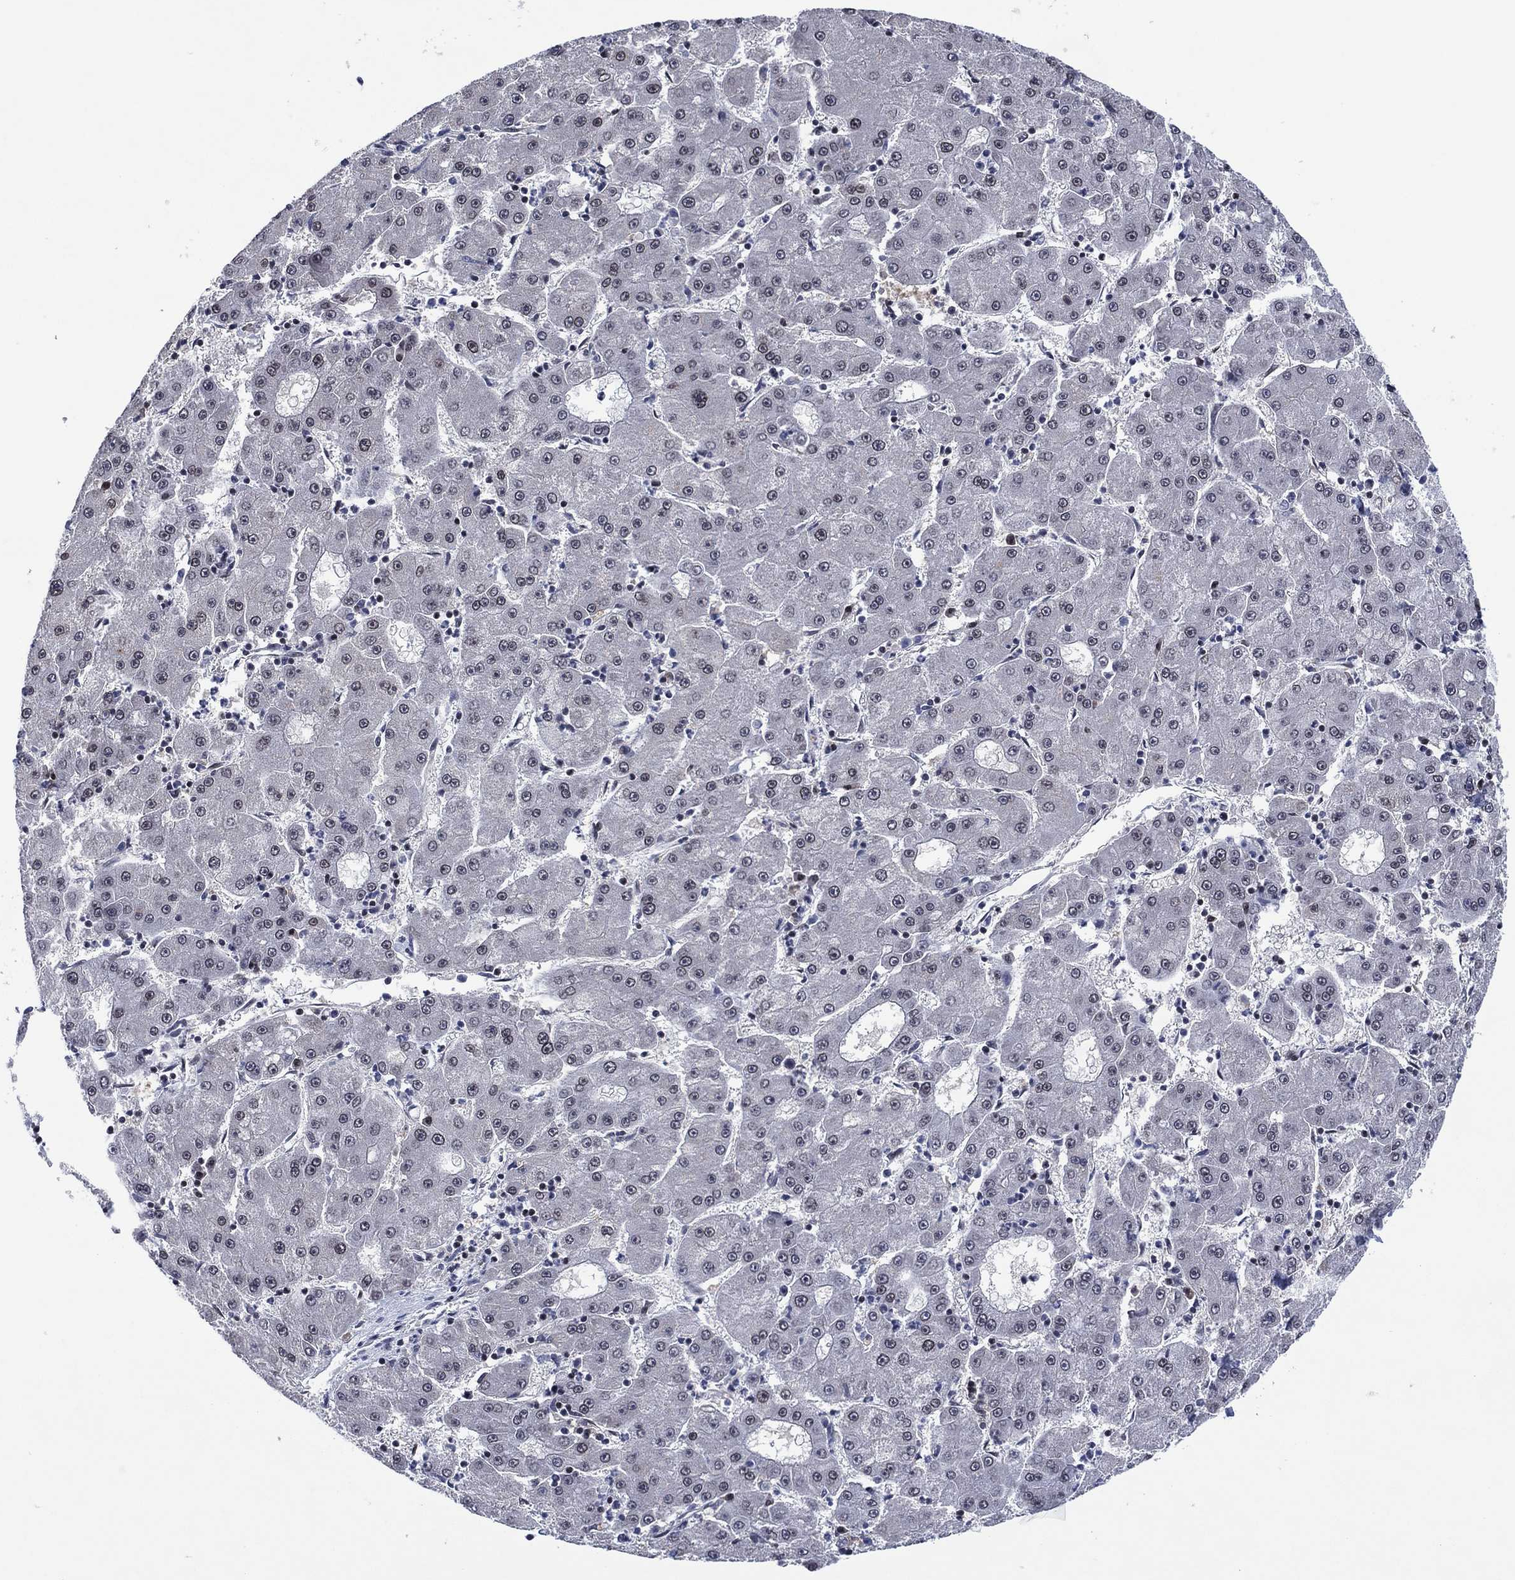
{"staining": {"intensity": "negative", "quantity": "none", "location": "none"}, "tissue": "liver cancer", "cell_type": "Tumor cells", "image_type": "cancer", "snomed": [{"axis": "morphology", "description": "Carcinoma, Hepatocellular, NOS"}, {"axis": "topography", "description": "Liver"}], "caption": "High power microscopy image of an immunohistochemistry (IHC) image of liver hepatocellular carcinoma, revealing no significant staining in tumor cells.", "gene": "USP26", "patient": {"sex": "male", "age": 73}}